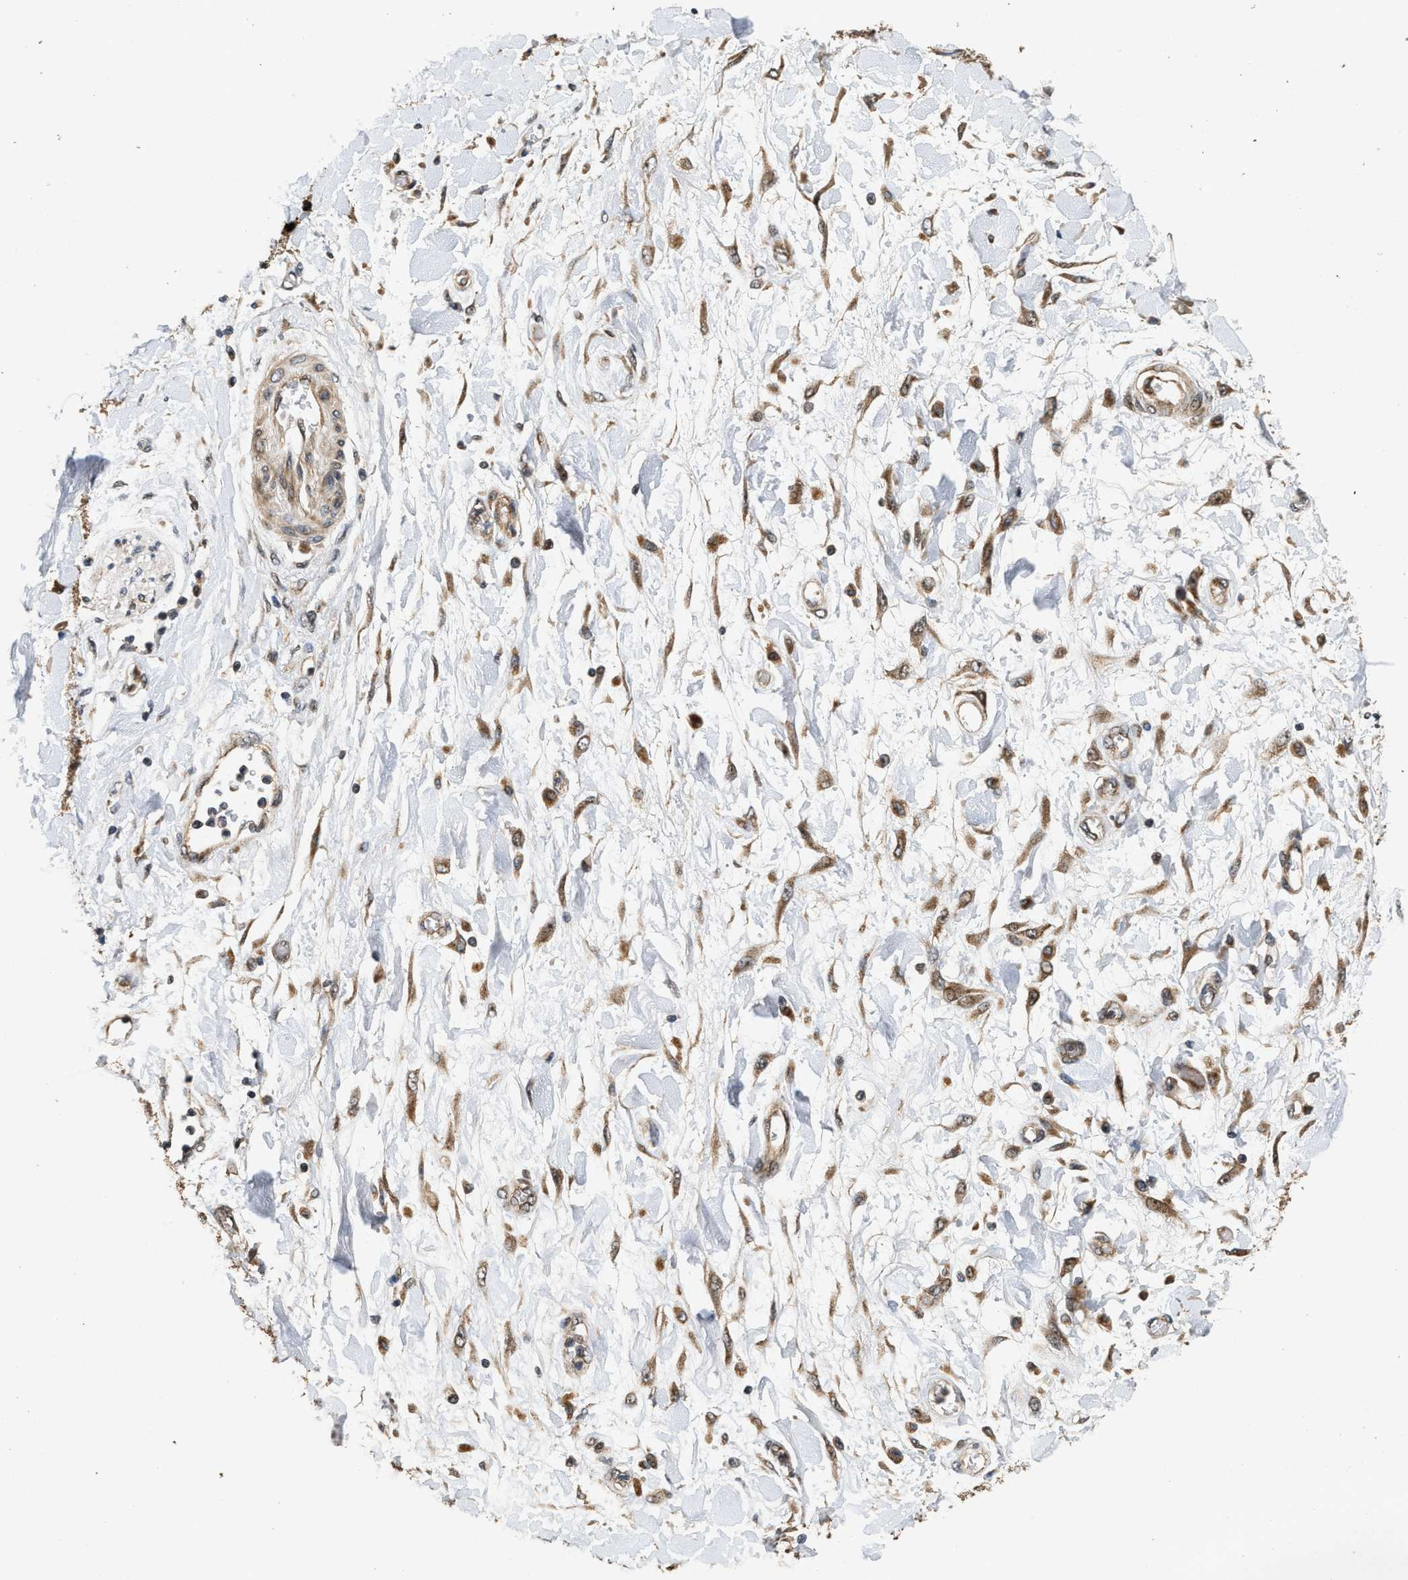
{"staining": {"intensity": "moderate", "quantity": ">75%", "location": "cytoplasmic/membranous"}, "tissue": "pancreatic cancer", "cell_type": "Tumor cells", "image_type": "cancer", "snomed": [{"axis": "morphology", "description": "Adenocarcinoma, NOS"}, {"axis": "topography", "description": "Pancreas"}], "caption": "Pancreatic cancer stained with immunohistochemistry (IHC) demonstrates moderate cytoplasmic/membranous expression in approximately >75% of tumor cells. Nuclei are stained in blue.", "gene": "ELP2", "patient": {"sex": "female", "age": 70}}